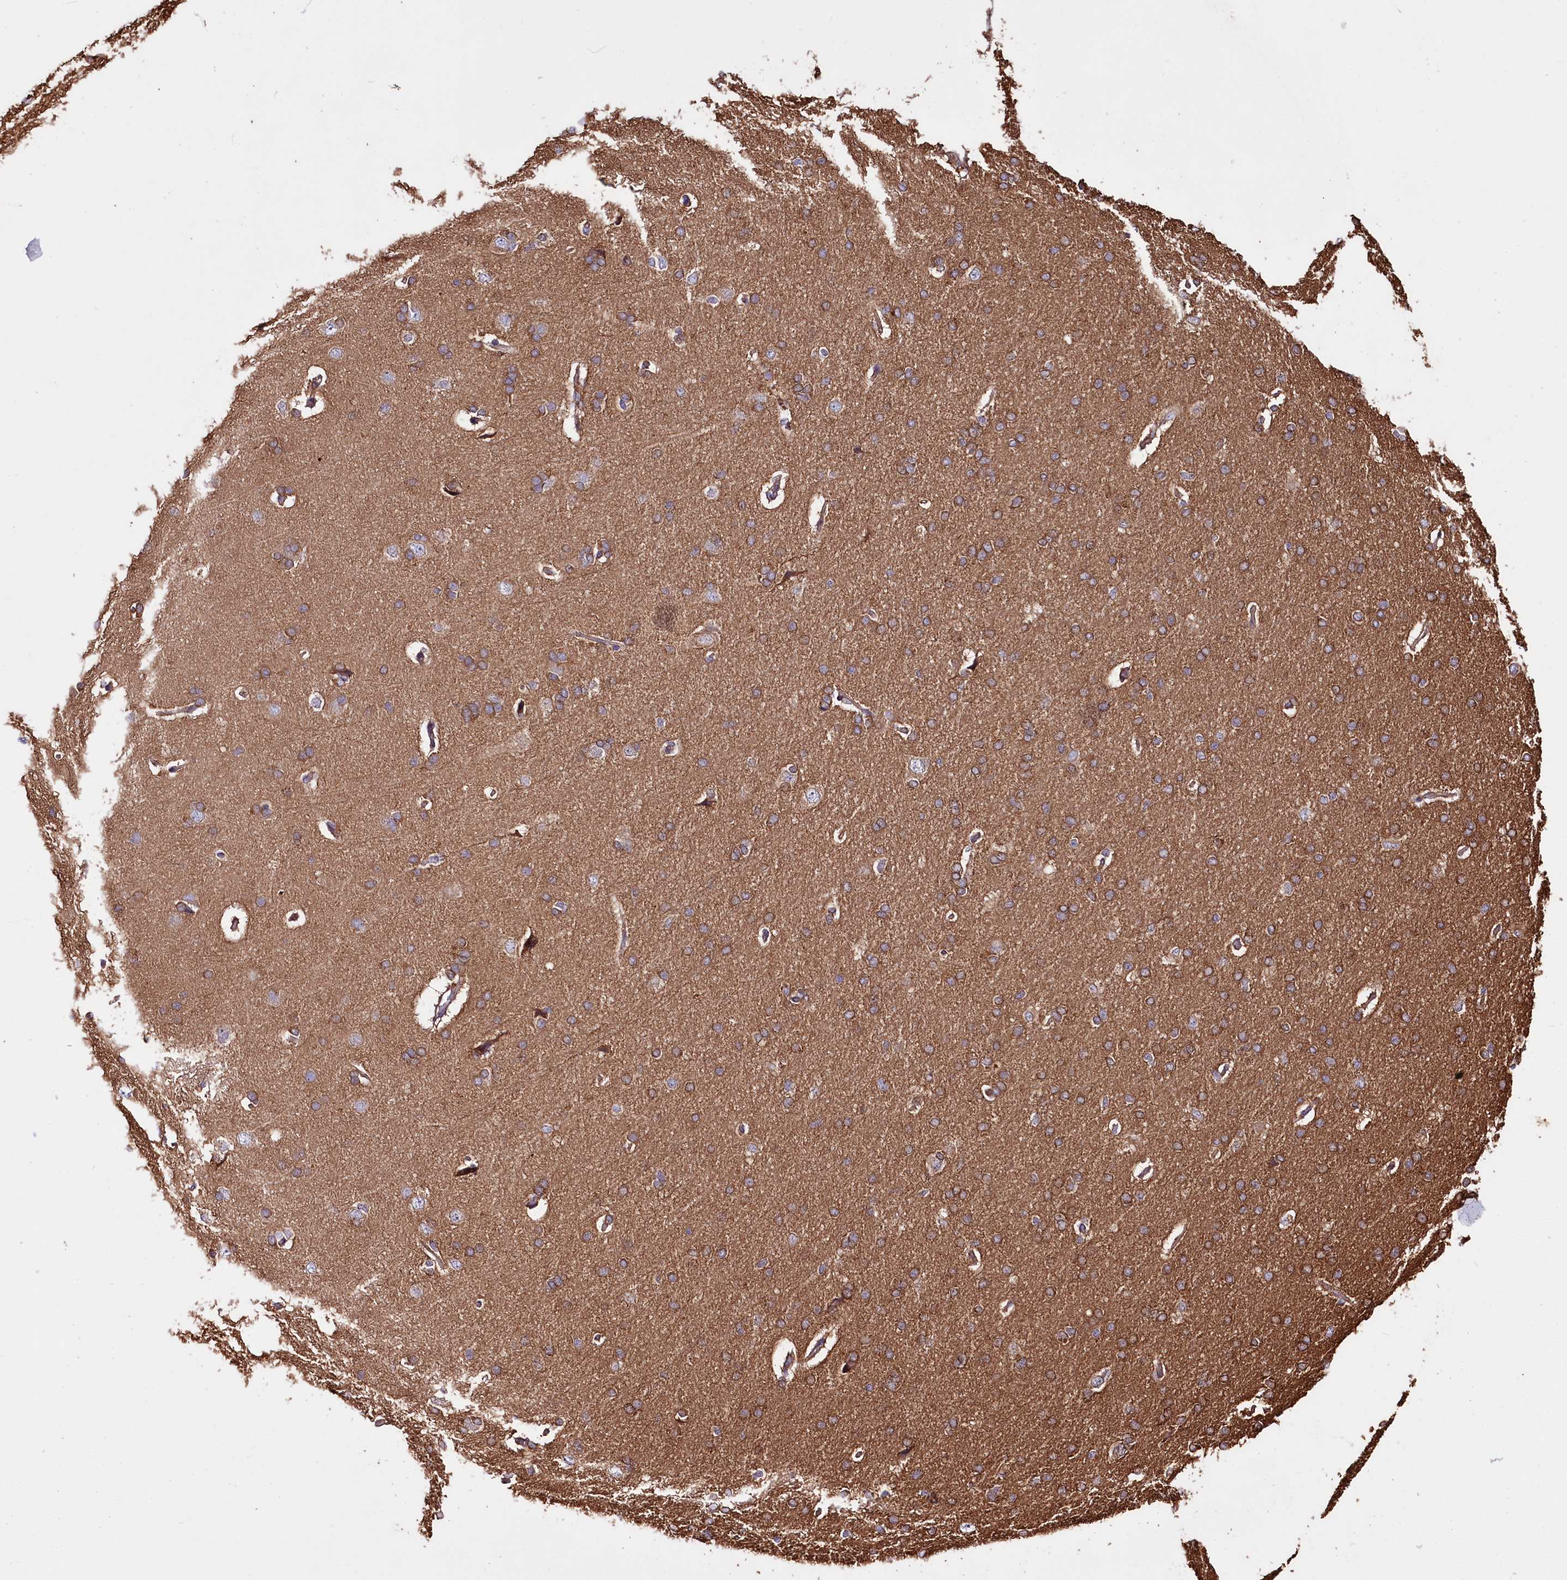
{"staining": {"intensity": "moderate", "quantity": "25%-75%", "location": "cytoplasmic/membranous"}, "tissue": "cerebral cortex", "cell_type": "Endothelial cells", "image_type": "normal", "snomed": [{"axis": "morphology", "description": "Normal tissue, NOS"}, {"axis": "topography", "description": "Cerebral cortex"}], "caption": "This is an image of immunohistochemistry (IHC) staining of unremarkable cerebral cortex, which shows moderate expression in the cytoplasmic/membranous of endothelial cells.", "gene": "CEP295", "patient": {"sex": "male", "age": 62}}